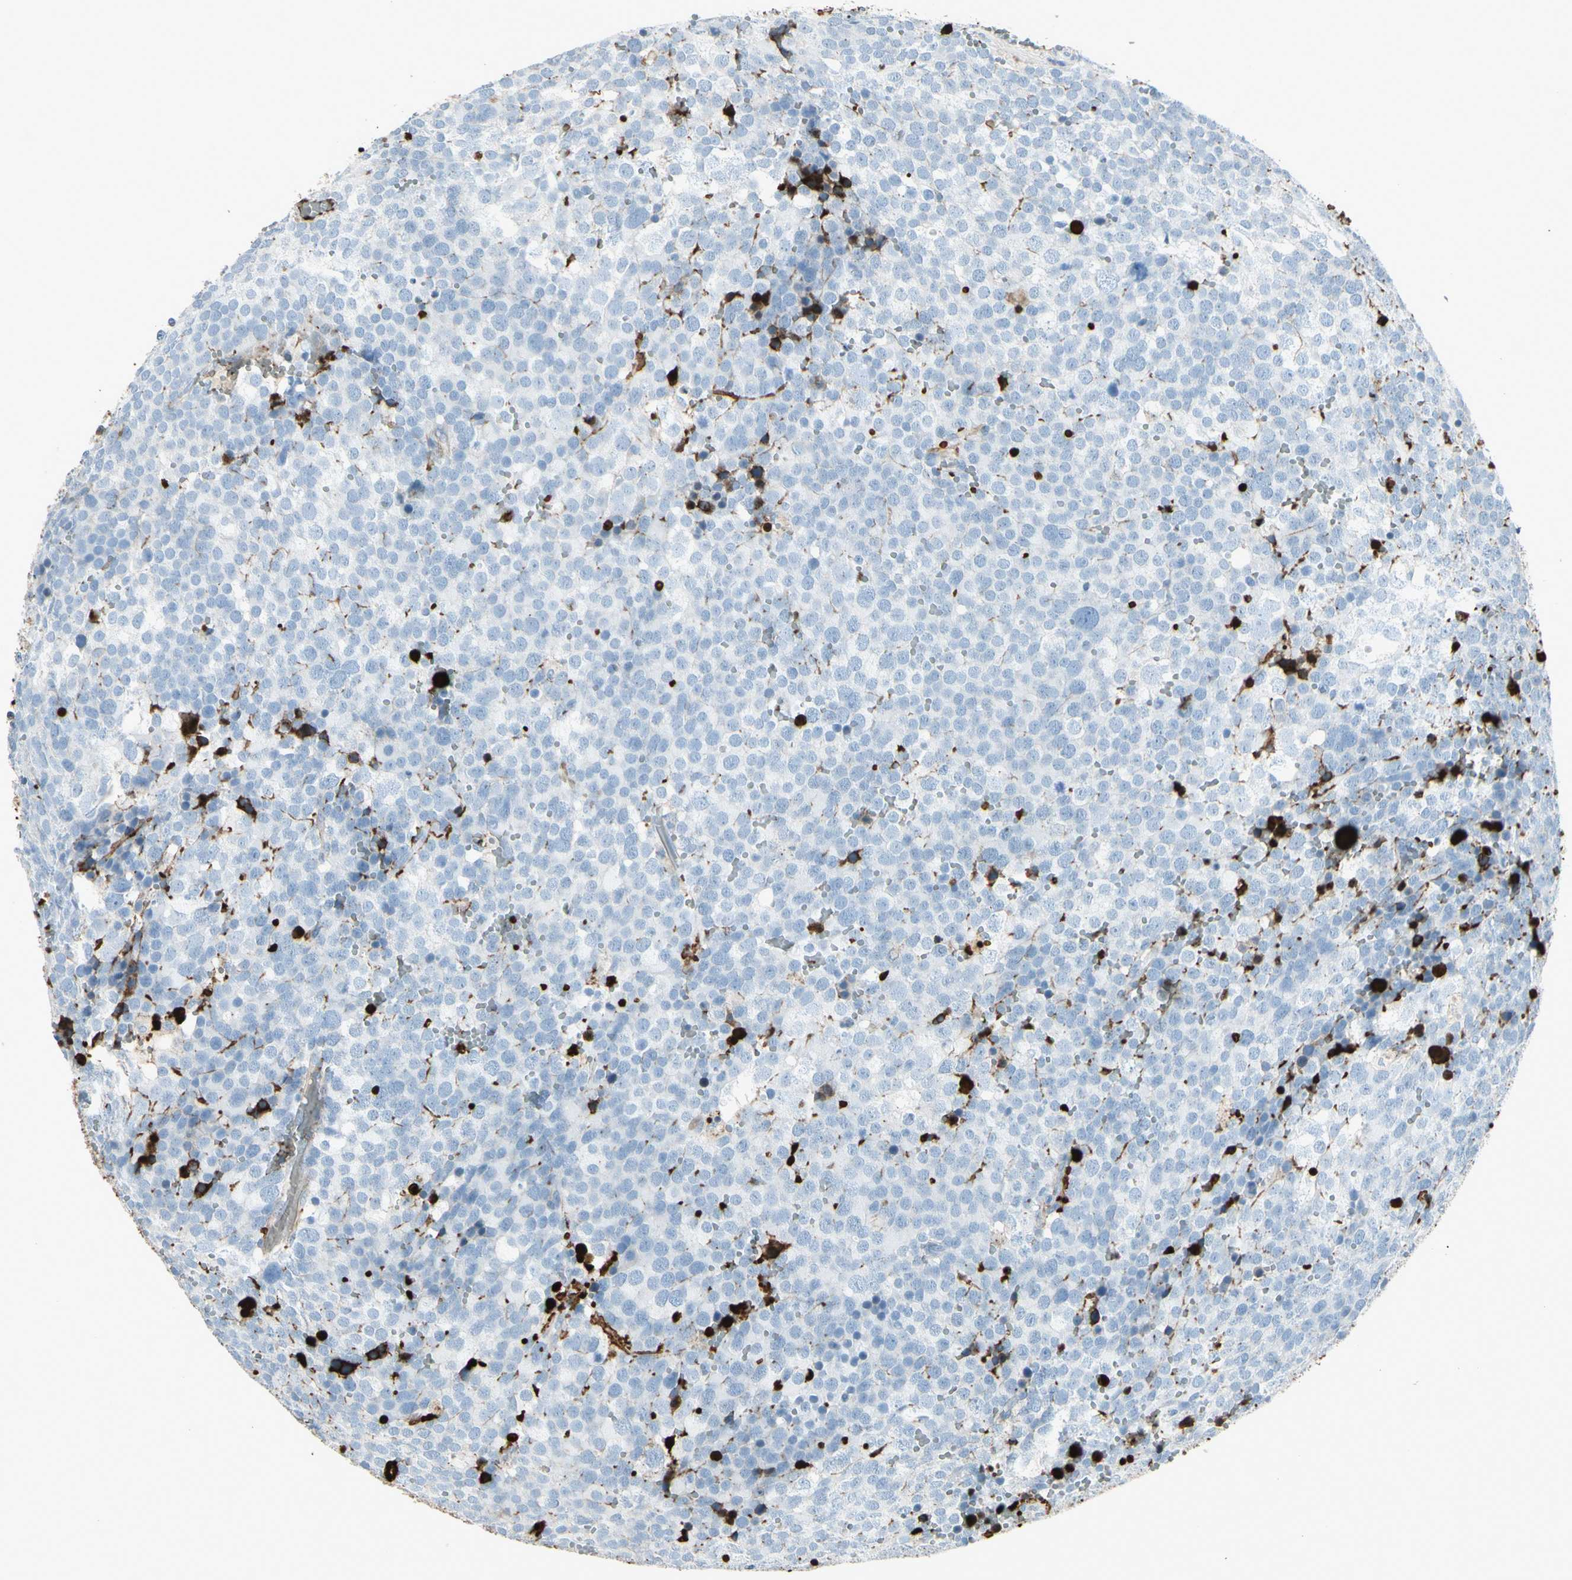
{"staining": {"intensity": "strong", "quantity": "<25%", "location": "cytoplasmic/membranous"}, "tissue": "testis cancer", "cell_type": "Tumor cells", "image_type": "cancer", "snomed": [{"axis": "morphology", "description": "Seminoma, NOS"}, {"axis": "topography", "description": "Testis"}], "caption": "Testis cancer (seminoma) stained with DAB (3,3'-diaminobenzidine) IHC reveals medium levels of strong cytoplasmic/membranous expression in about <25% of tumor cells.", "gene": "IGHG1", "patient": {"sex": "male", "age": 71}}